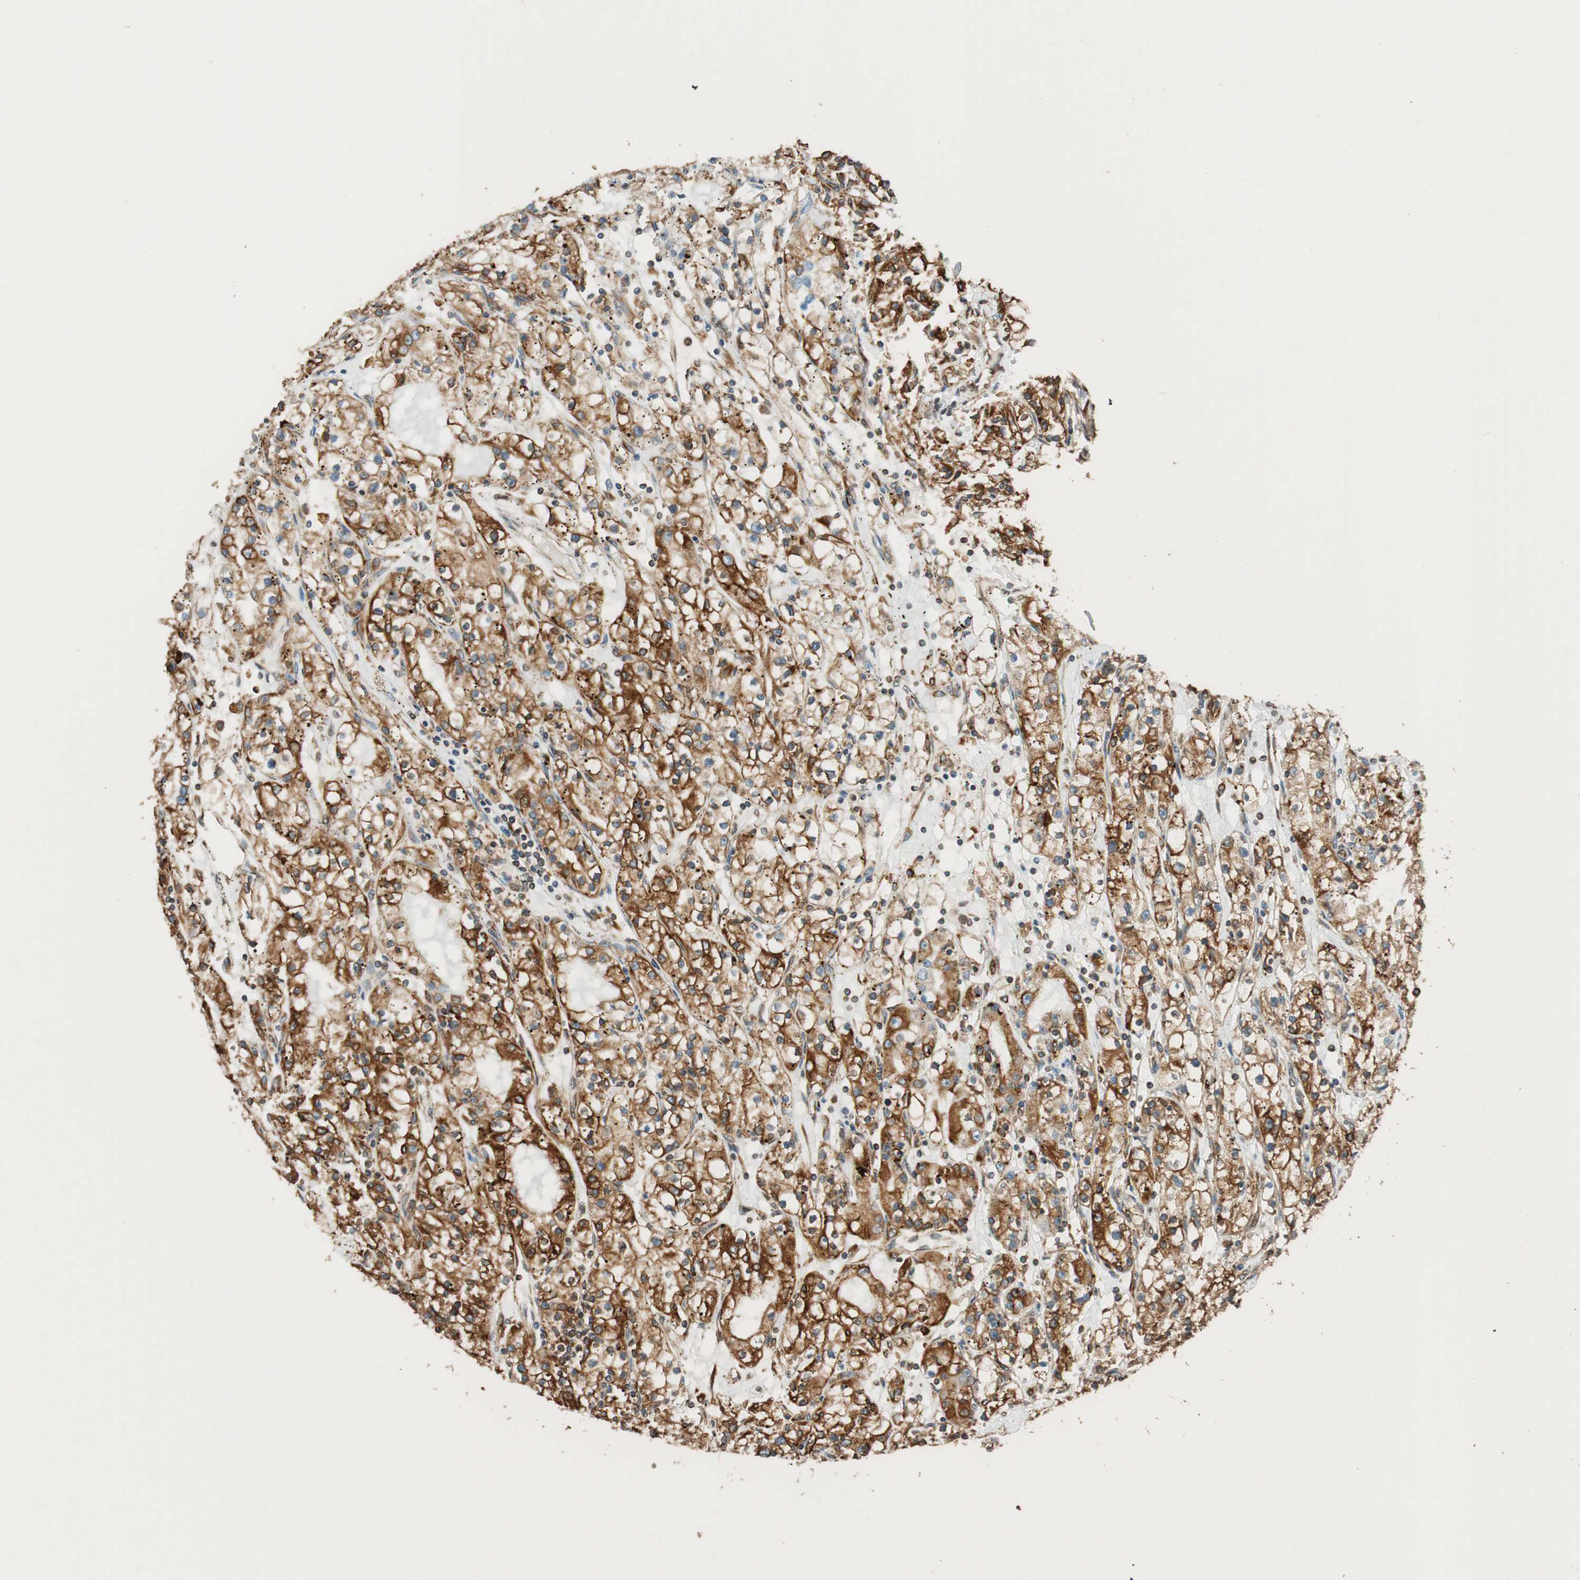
{"staining": {"intensity": "strong", "quantity": ">75%", "location": "cytoplasmic/membranous"}, "tissue": "renal cancer", "cell_type": "Tumor cells", "image_type": "cancer", "snomed": [{"axis": "morphology", "description": "Adenocarcinoma, NOS"}, {"axis": "topography", "description": "Kidney"}], "caption": "Brown immunohistochemical staining in human renal cancer shows strong cytoplasmic/membranous positivity in approximately >75% of tumor cells.", "gene": "PRKCSH", "patient": {"sex": "male", "age": 56}}